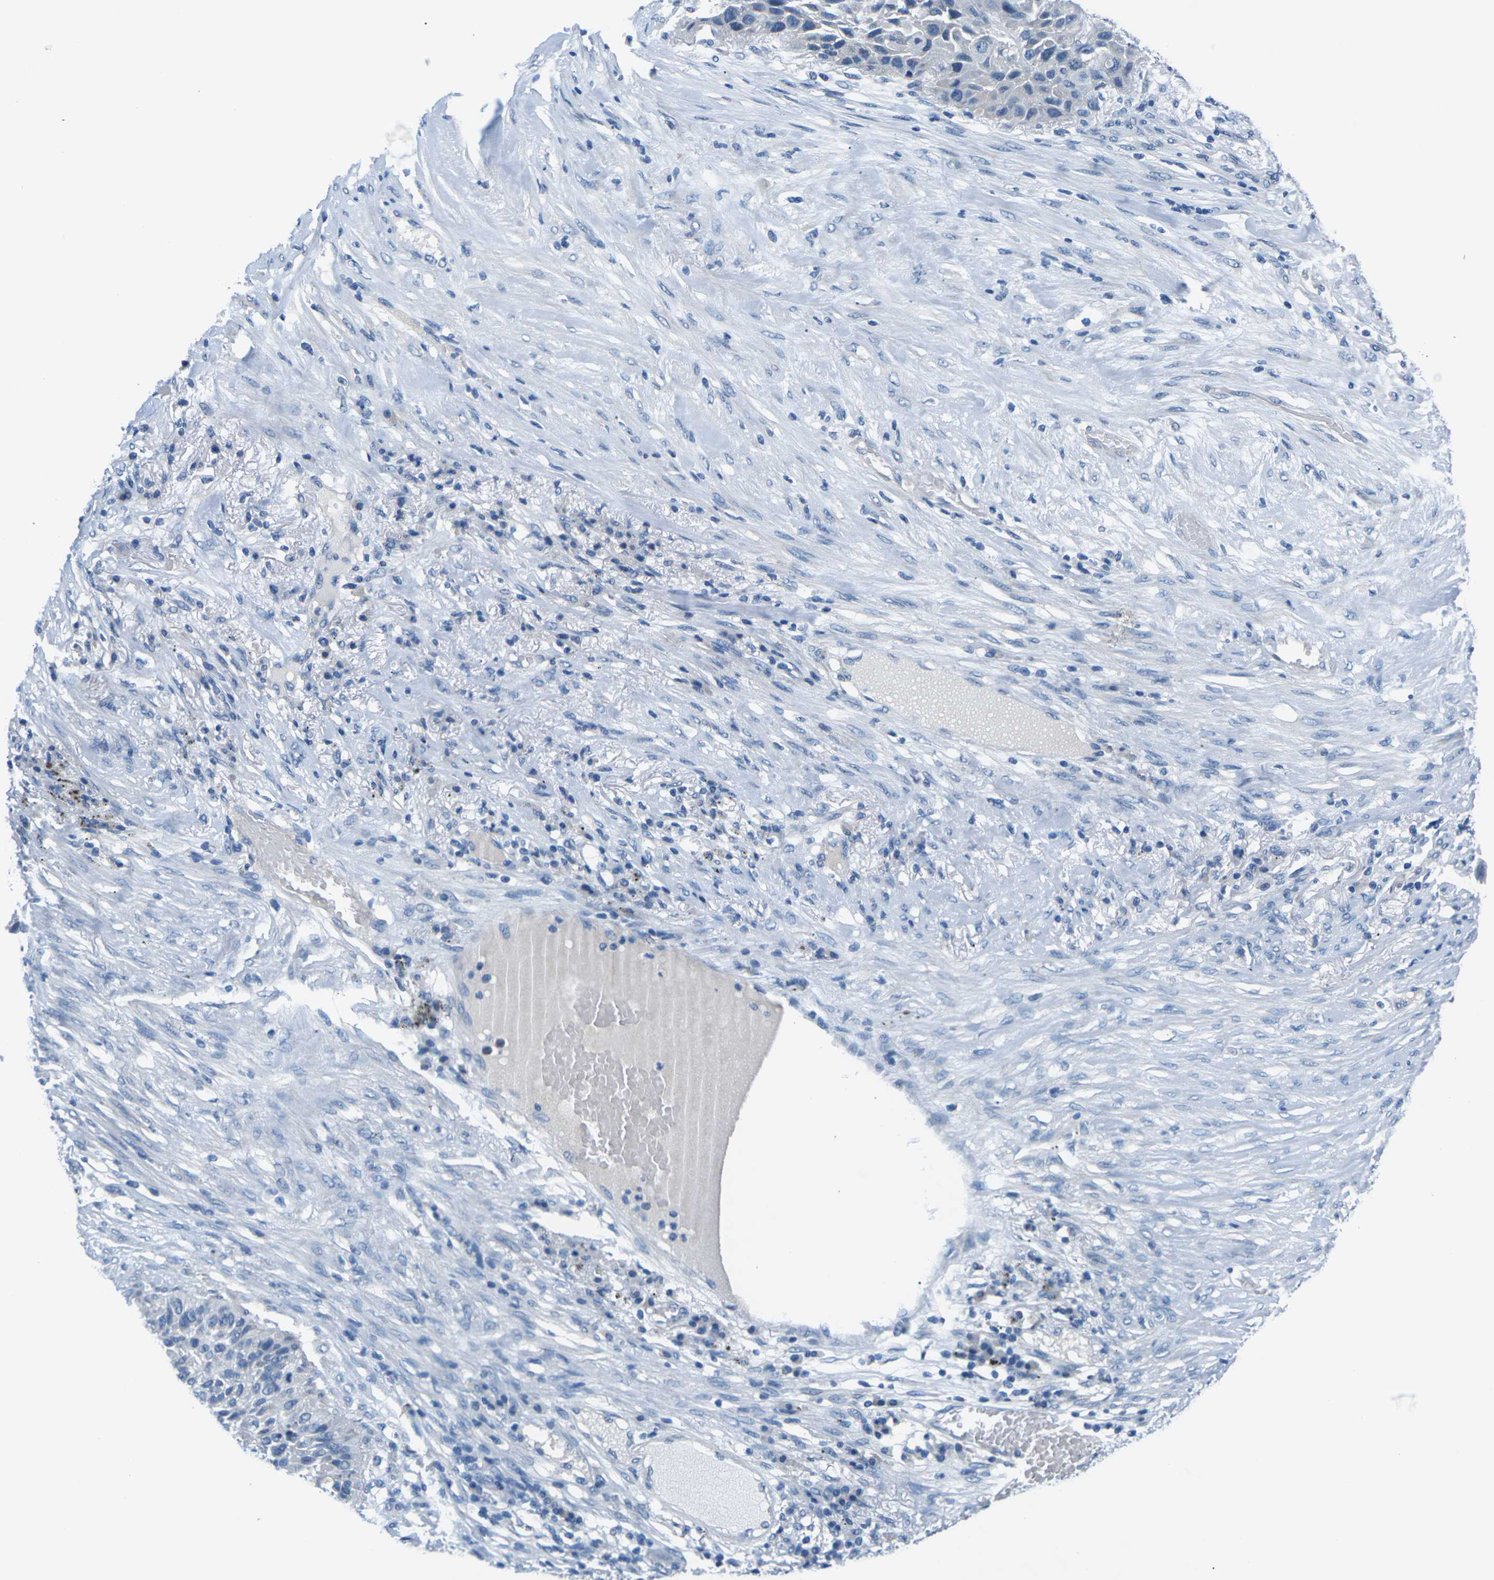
{"staining": {"intensity": "negative", "quantity": "none", "location": "none"}, "tissue": "lung cancer", "cell_type": "Tumor cells", "image_type": "cancer", "snomed": [{"axis": "morphology", "description": "Squamous cell carcinoma, NOS"}, {"axis": "topography", "description": "Lung"}], "caption": "Immunohistochemistry (IHC) photomicrograph of neoplastic tissue: lung cancer (squamous cell carcinoma) stained with DAB (3,3'-diaminobenzidine) reveals no significant protein positivity in tumor cells.", "gene": "UMOD", "patient": {"sex": "male", "age": 57}}